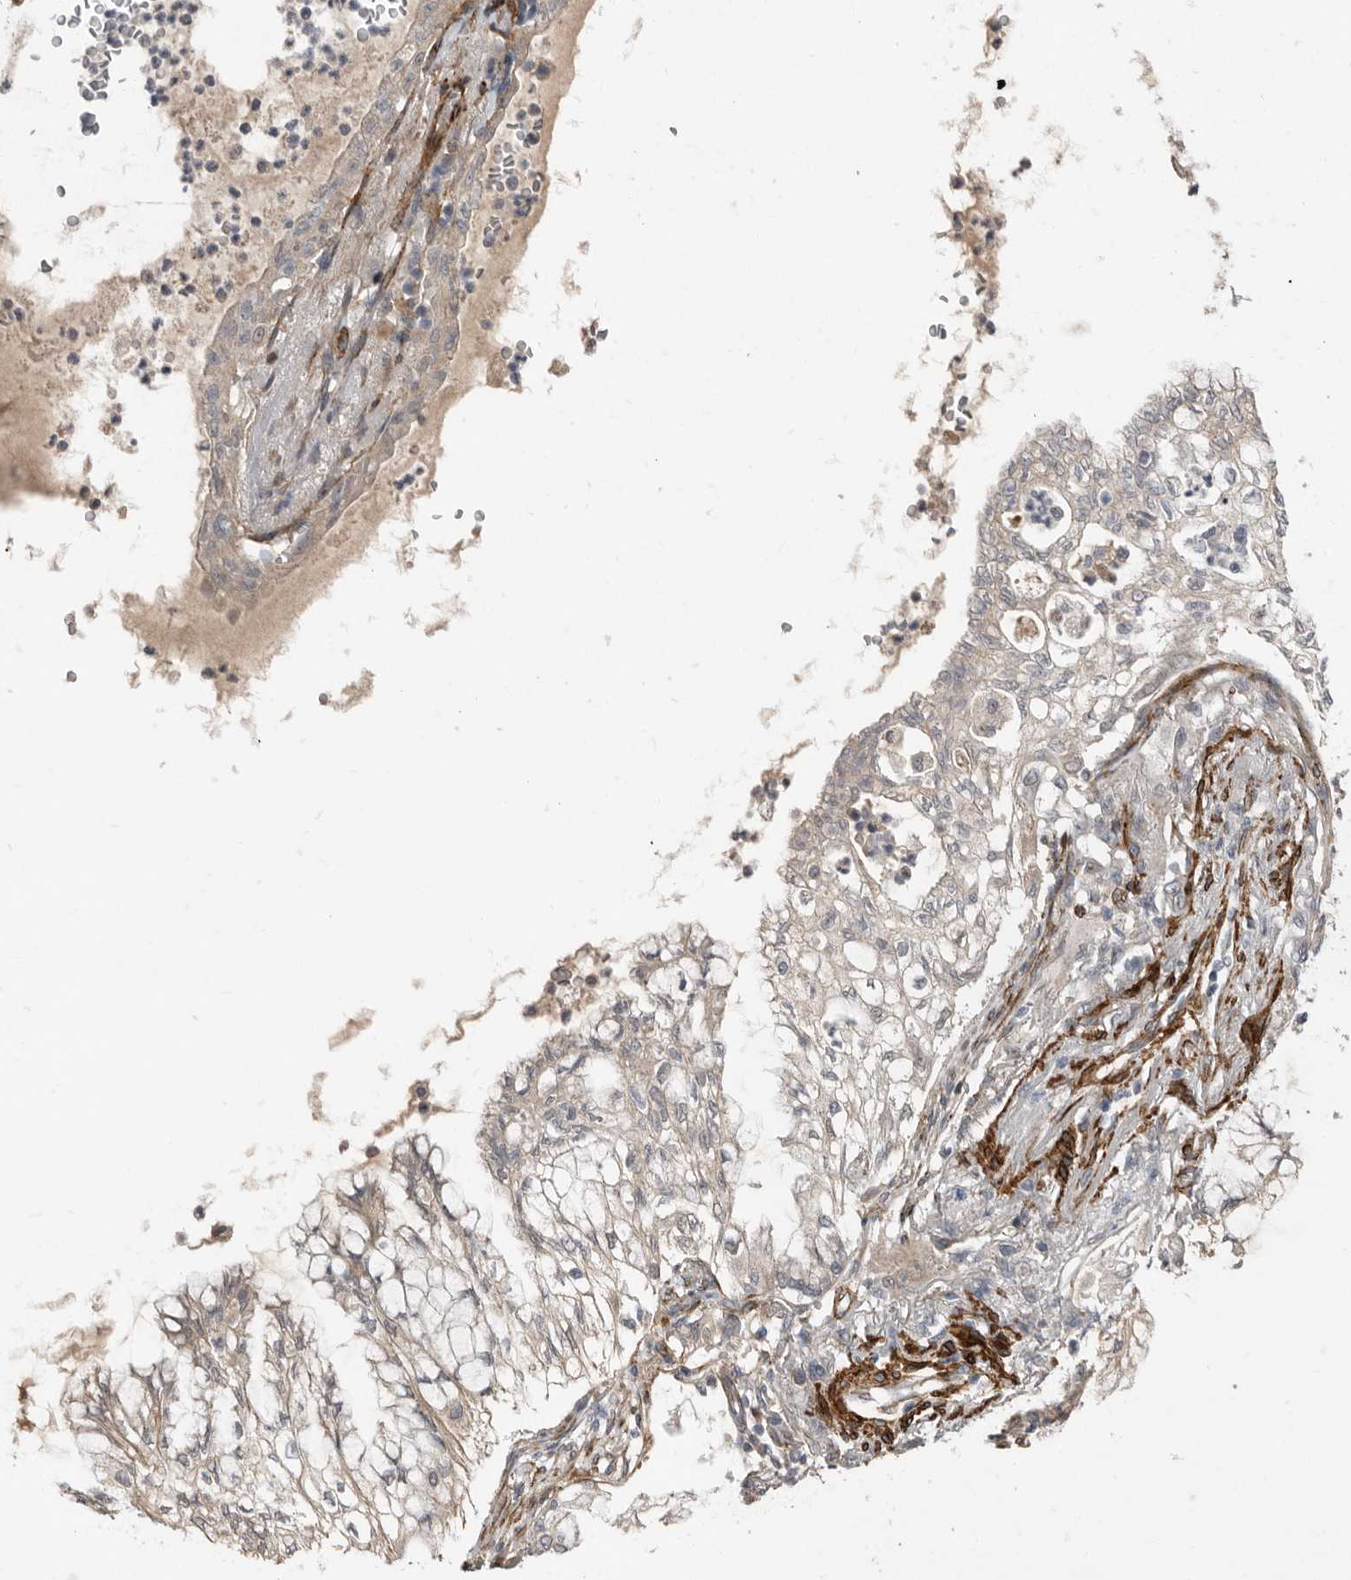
{"staining": {"intensity": "weak", "quantity": "<25%", "location": "cytoplasmic/membranous"}, "tissue": "lung cancer", "cell_type": "Tumor cells", "image_type": "cancer", "snomed": [{"axis": "morphology", "description": "Adenocarcinoma, NOS"}, {"axis": "topography", "description": "Lung"}], "caption": "Tumor cells show no significant positivity in lung cancer (adenocarcinoma).", "gene": "RANBP17", "patient": {"sex": "female", "age": 70}}